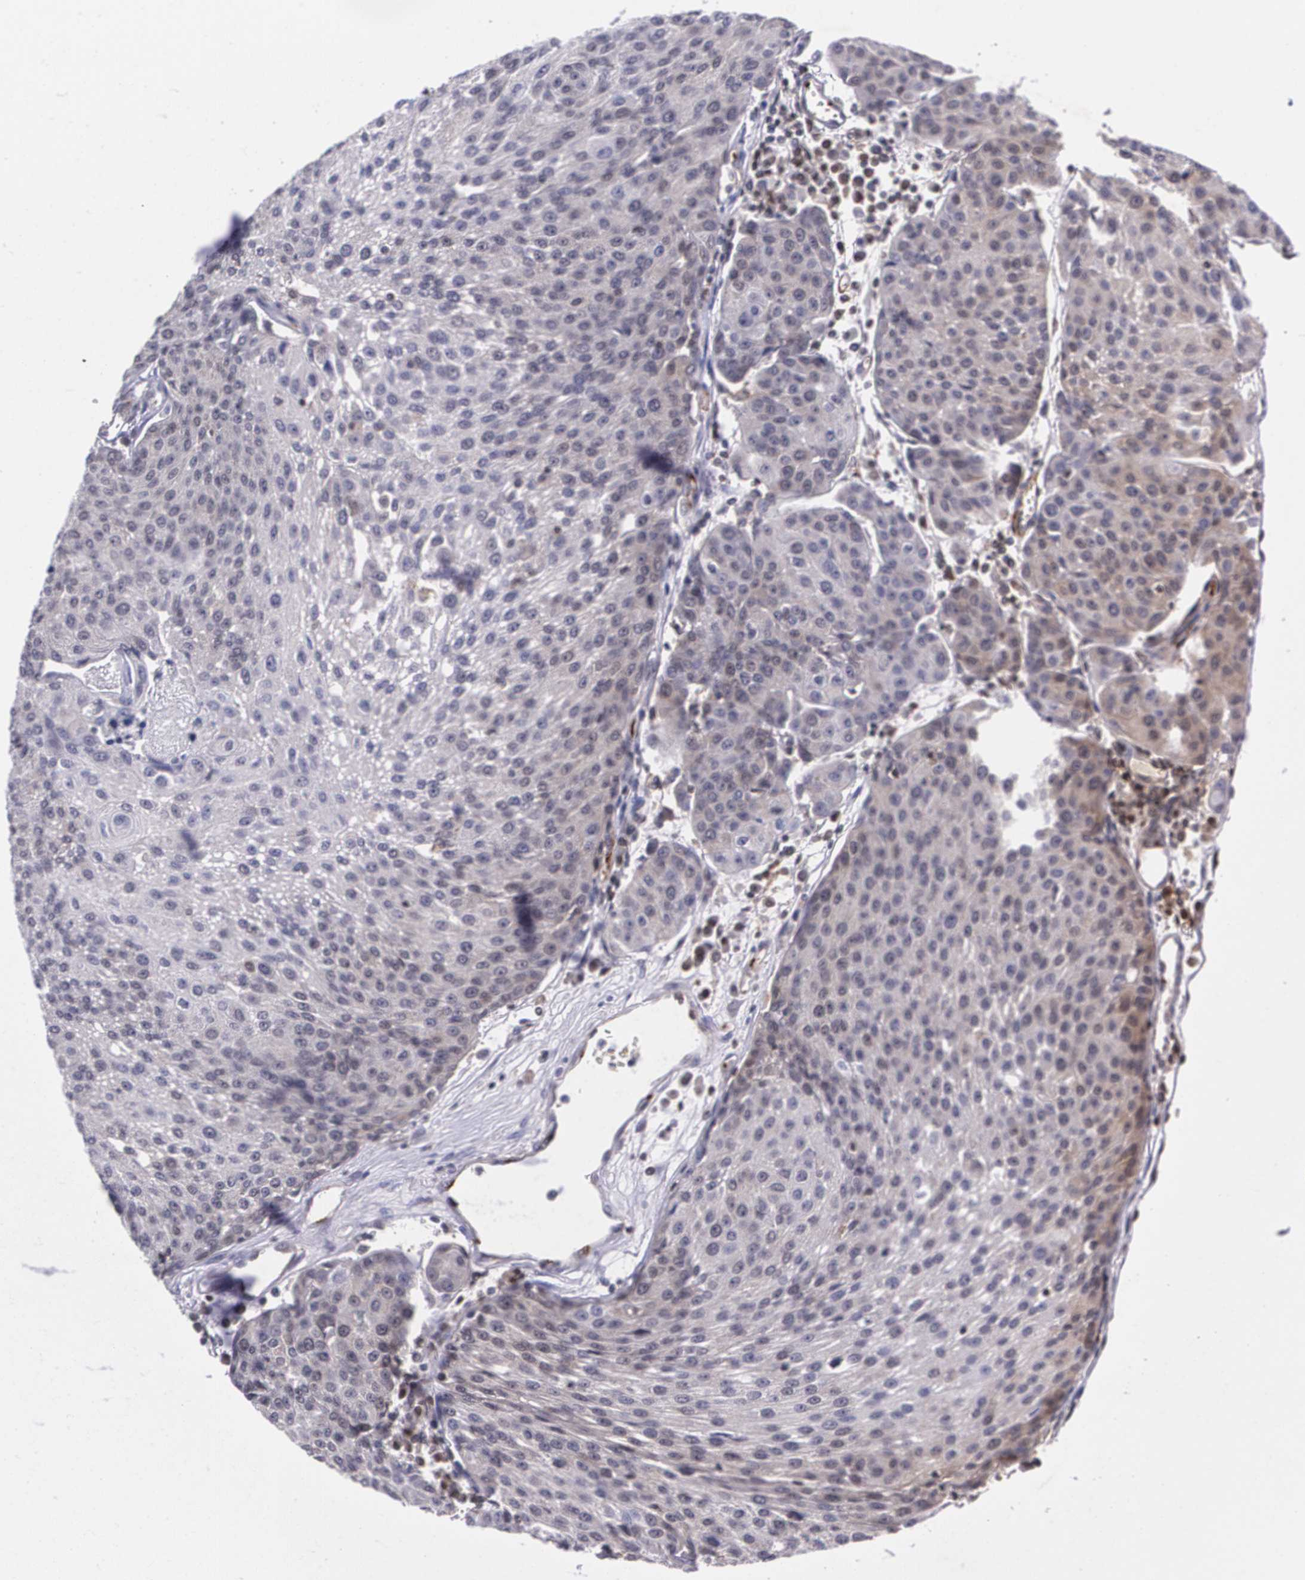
{"staining": {"intensity": "weak", "quantity": "<25%", "location": "cytoplasmic/membranous"}, "tissue": "urothelial cancer", "cell_type": "Tumor cells", "image_type": "cancer", "snomed": [{"axis": "morphology", "description": "Urothelial carcinoma, High grade"}, {"axis": "topography", "description": "Urinary bladder"}], "caption": "A high-resolution image shows immunohistochemistry (IHC) staining of high-grade urothelial carcinoma, which shows no significant expression in tumor cells. (DAB (3,3'-diaminobenzidine) IHC with hematoxylin counter stain).", "gene": "MGMT", "patient": {"sex": "female", "age": 85}}